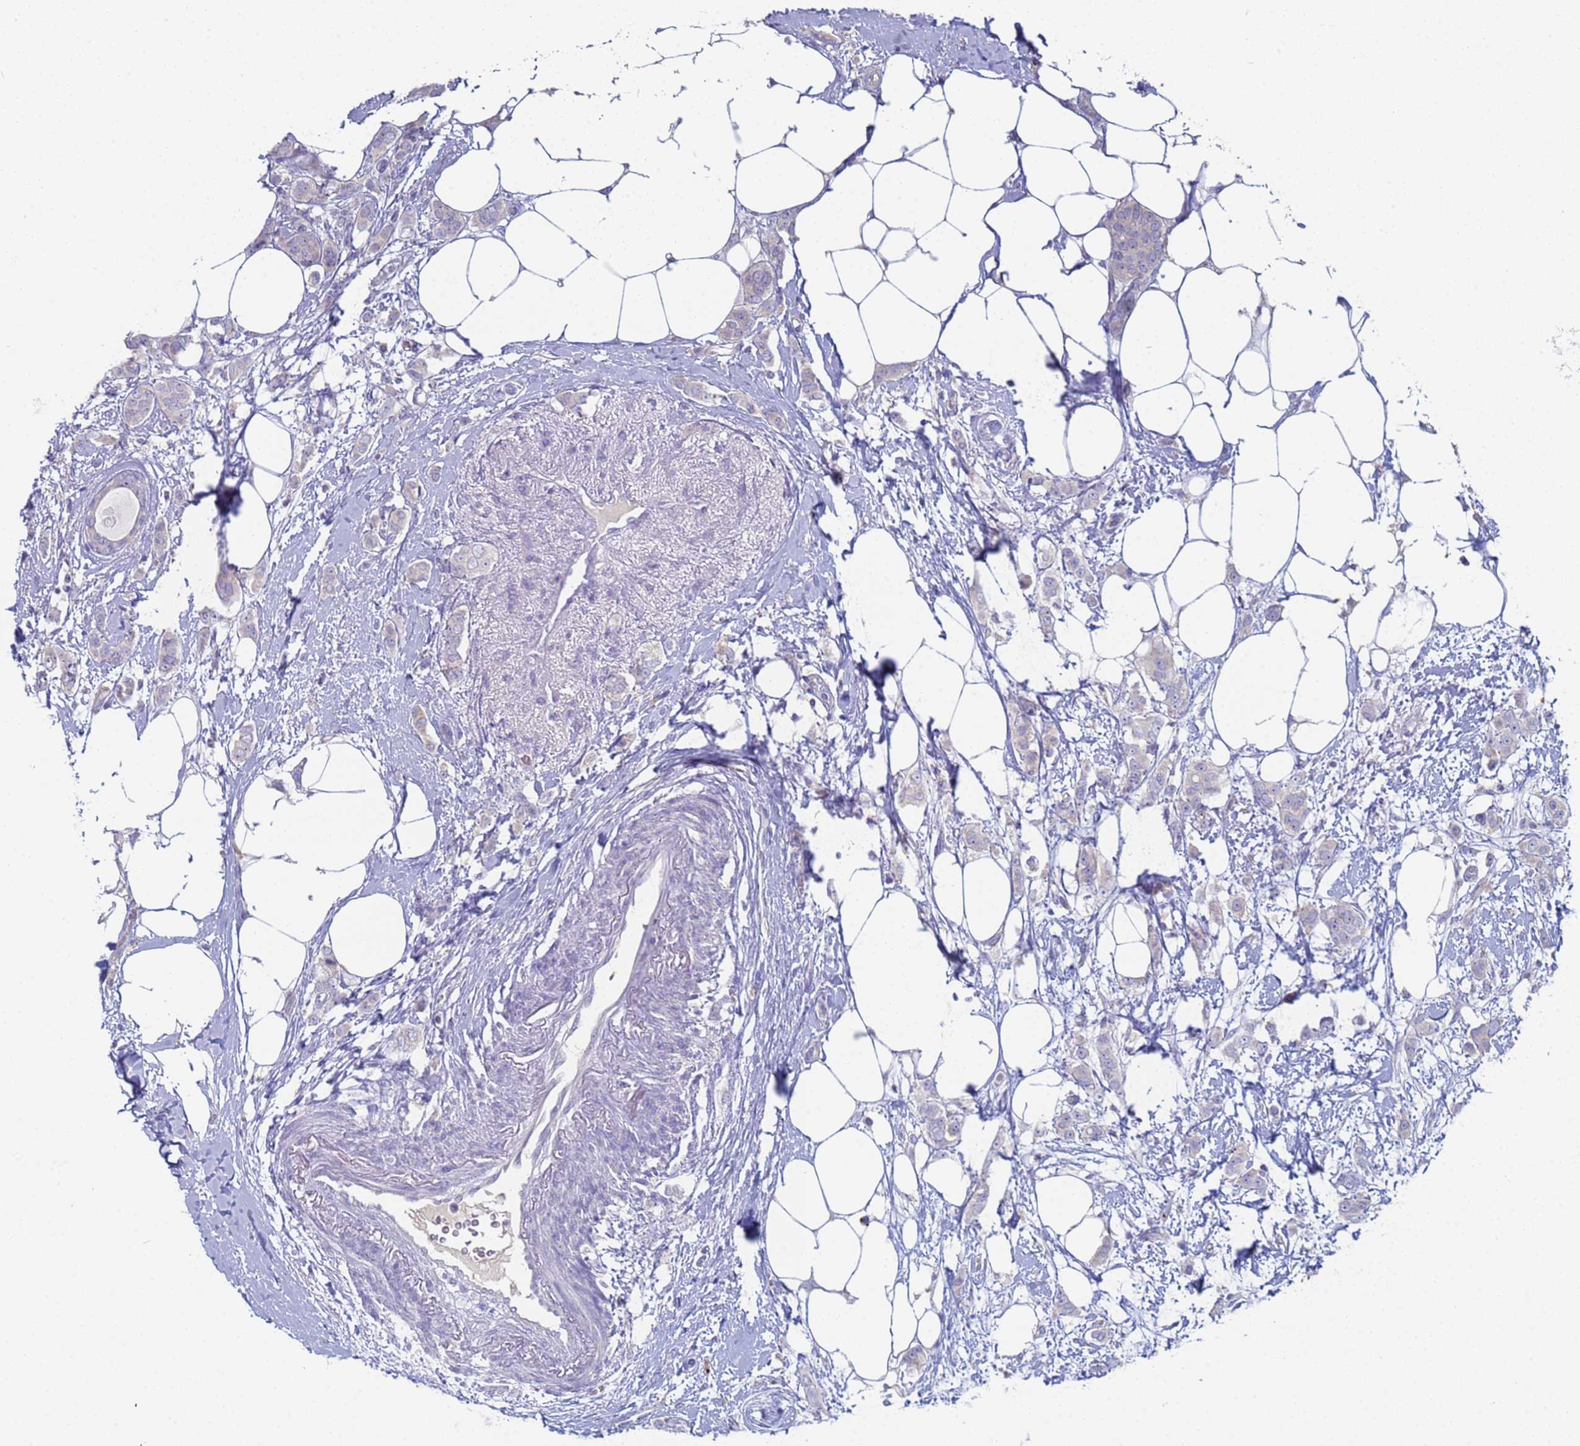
{"staining": {"intensity": "negative", "quantity": "none", "location": "none"}, "tissue": "breast cancer", "cell_type": "Tumor cells", "image_type": "cancer", "snomed": [{"axis": "morphology", "description": "Duct carcinoma"}, {"axis": "topography", "description": "Breast"}], "caption": "Immunohistochemistry of intraductal carcinoma (breast) displays no expression in tumor cells.", "gene": "CR1", "patient": {"sex": "female", "age": 72}}